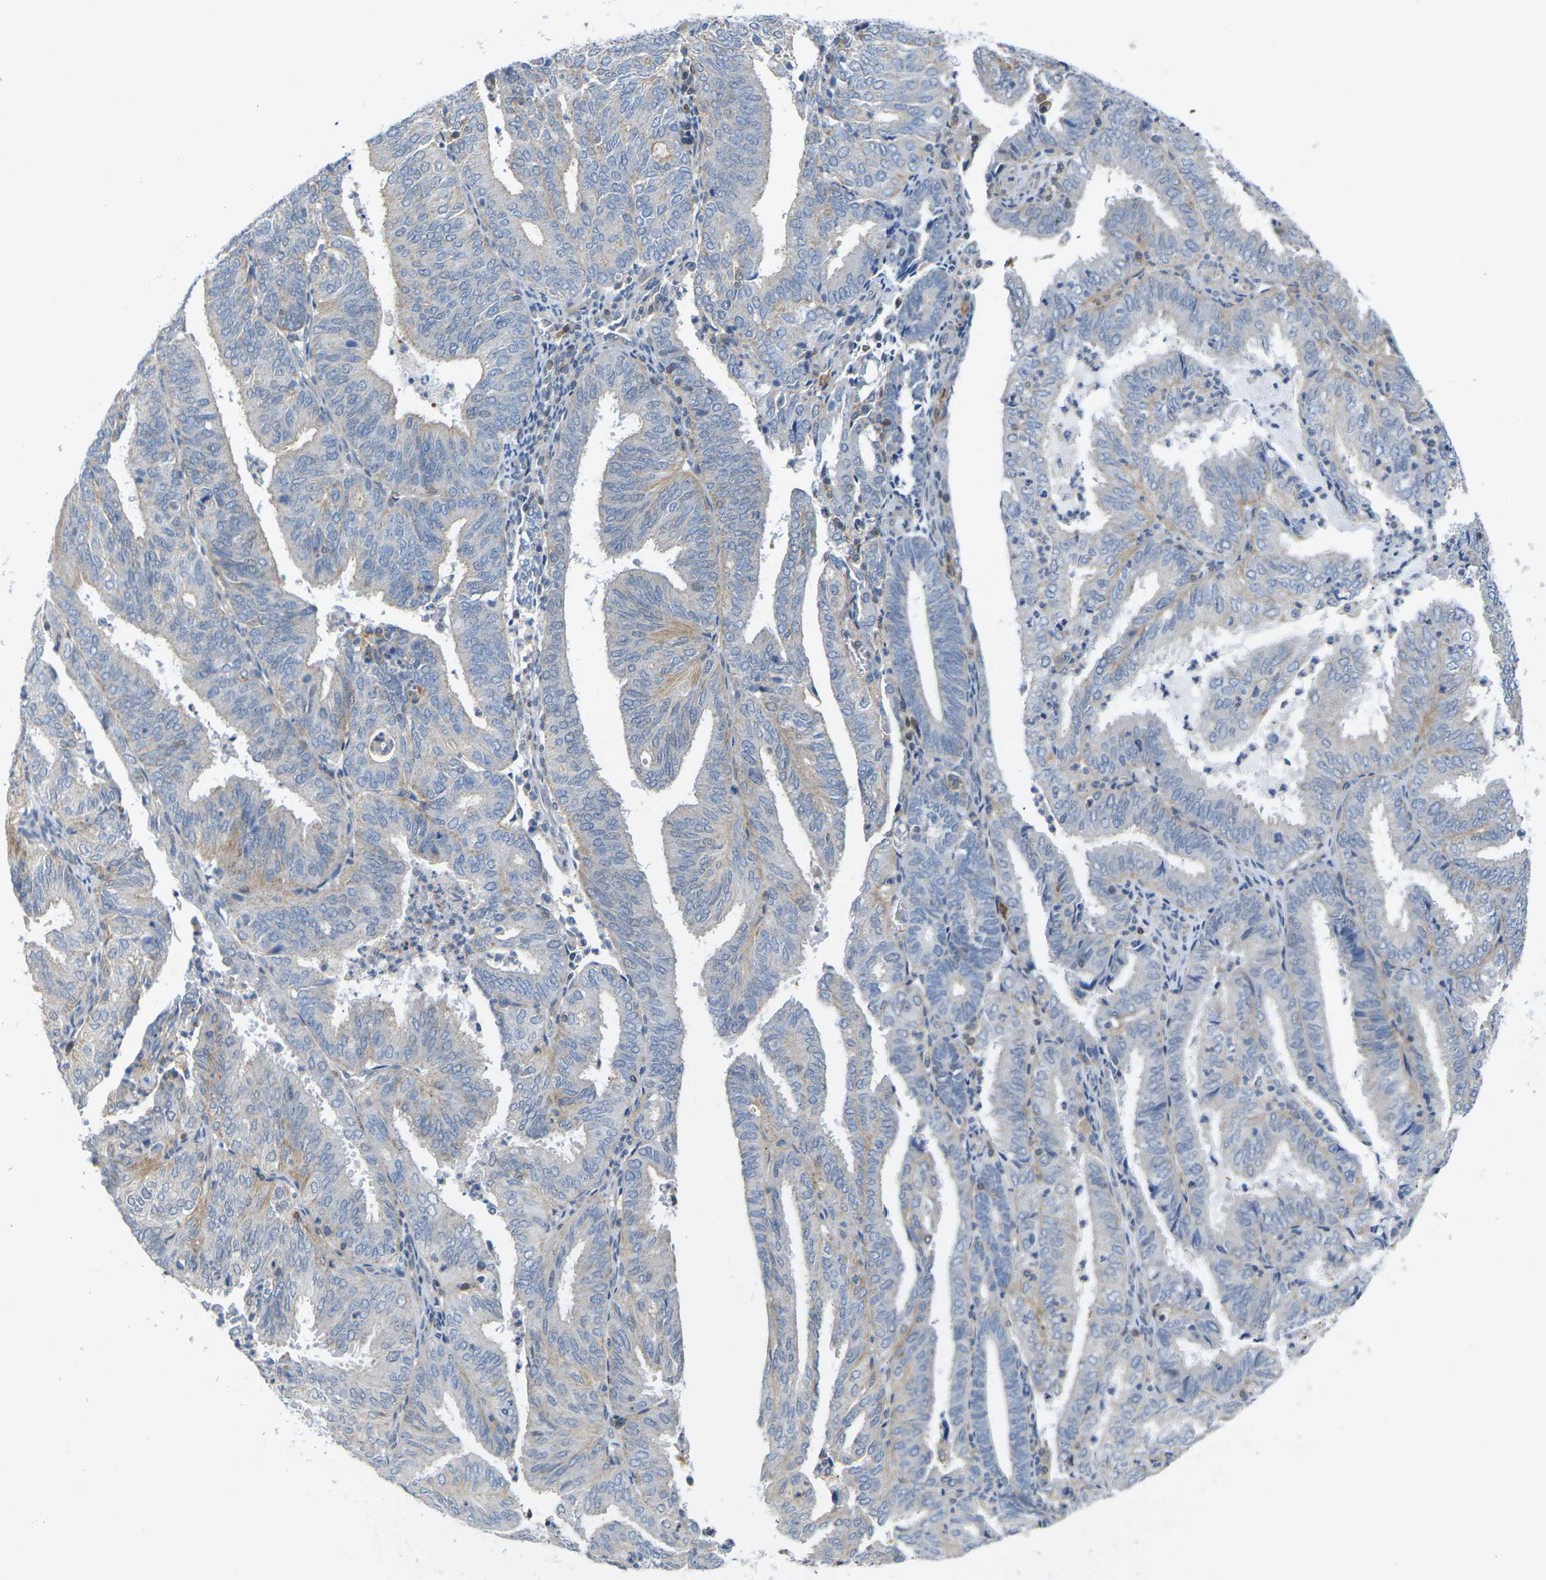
{"staining": {"intensity": "weak", "quantity": "25%-75%", "location": "cytoplasmic/membranous"}, "tissue": "endometrial cancer", "cell_type": "Tumor cells", "image_type": "cancer", "snomed": [{"axis": "morphology", "description": "Adenocarcinoma, NOS"}, {"axis": "topography", "description": "Uterus"}], "caption": "Immunohistochemistry of endometrial adenocarcinoma reveals low levels of weak cytoplasmic/membranous expression in about 25%-75% of tumor cells. The protein is stained brown, and the nuclei are stained in blue (DAB IHC with brightfield microscopy, high magnification).", "gene": "OTOF", "patient": {"sex": "female", "age": 60}}